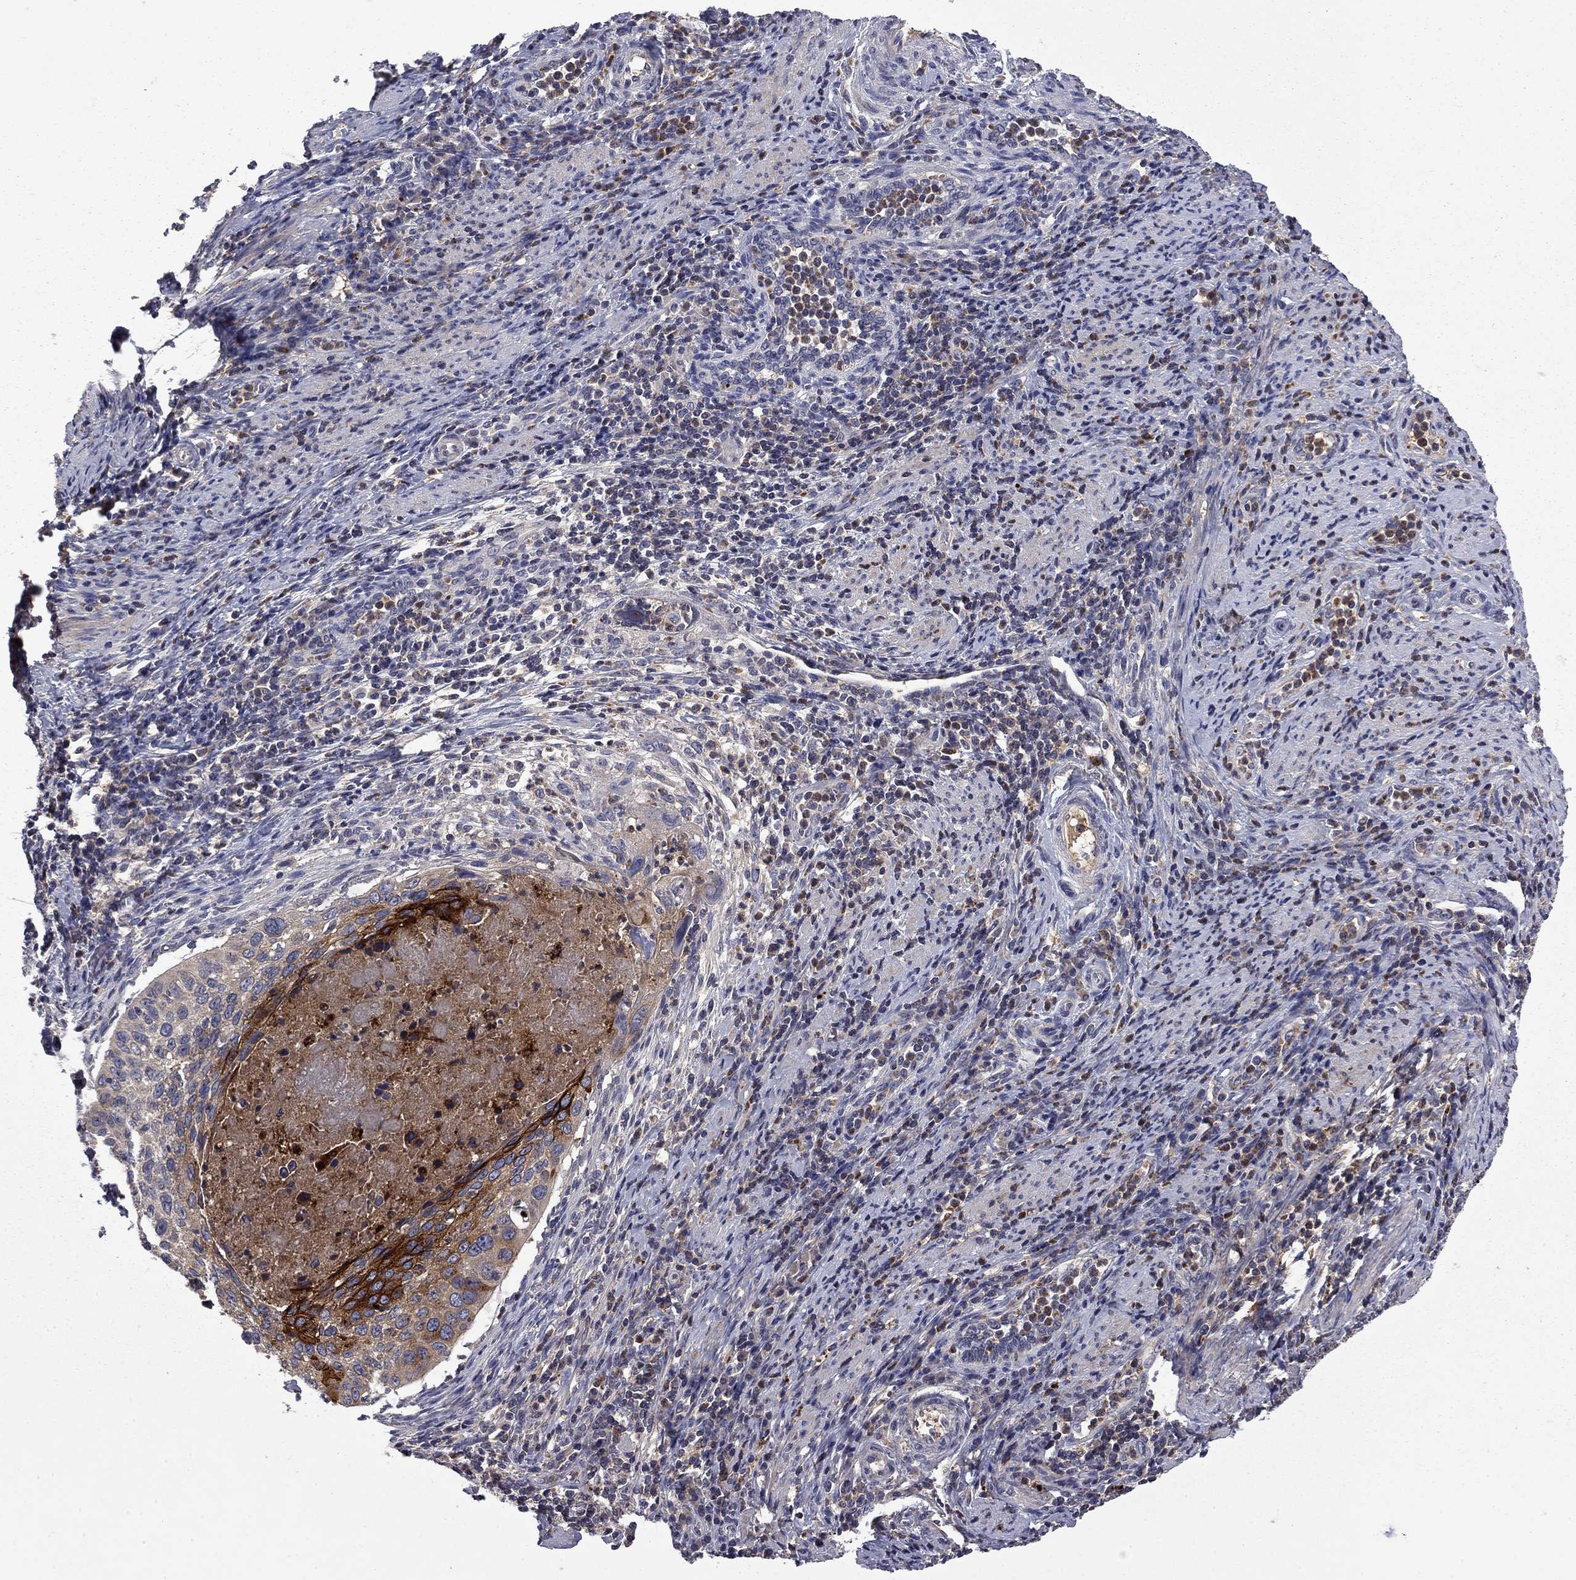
{"staining": {"intensity": "strong", "quantity": "25%-75%", "location": "cytoplasmic/membranous"}, "tissue": "cervical cancer", "cell_type": "Tumor cells", "image_type": "cancer", "snomed": [{"axis": "morphology", "description": "Squamous cell carcinoma, NOS"}, {"axis": "topography", "description": "Cervix"}], "caption": "Immunohistochemistry of human cervical cancer displays high levels of strong cytoplasmic/membranous expression in approximately 25%-75% of tumor cells. (Stains: DAB in brown, nuclei in blue, Microscopy: brightfield microscopy at high magnification).", "gene": "CEACAM7", "patient": {"sex": "female", "age": 26}}